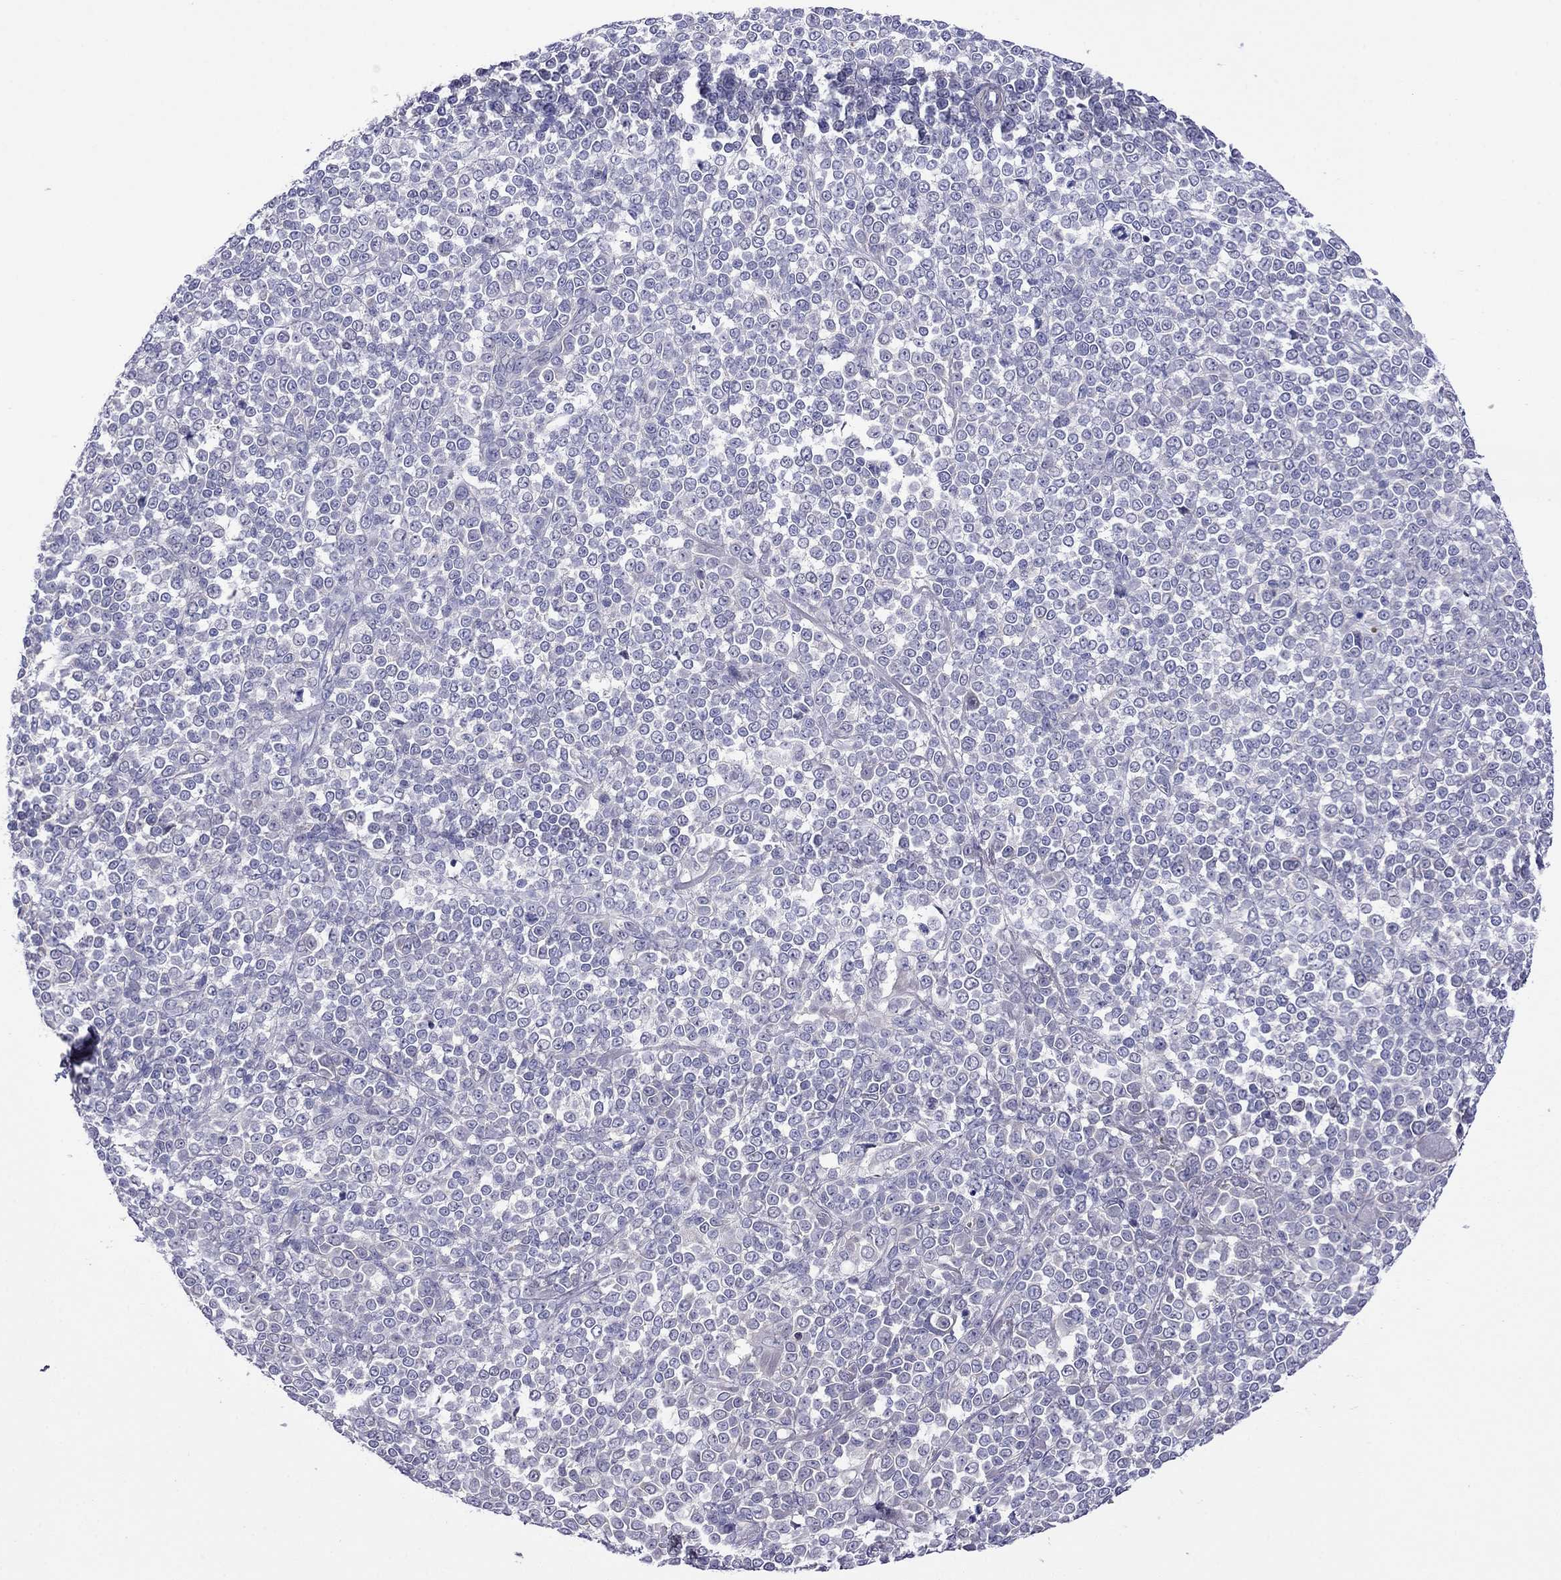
{"staining": {"intensity": "negative", "quantity": "none", "location": "none"}, "tissue": "melanoma", "cell_type": "Tumor cells", "image_type": "cancer", "snomed": [{"axis": "morphology", "description": "Malignant melanoma, NOS"}, {"axis": "topography", "description": "Skin"}], "caption": "Protein analysis of melanoma demonstrates no significant positivity in tumor cells.", "gene": "STAR", "patient": {"sex": "female", "age": 95}}